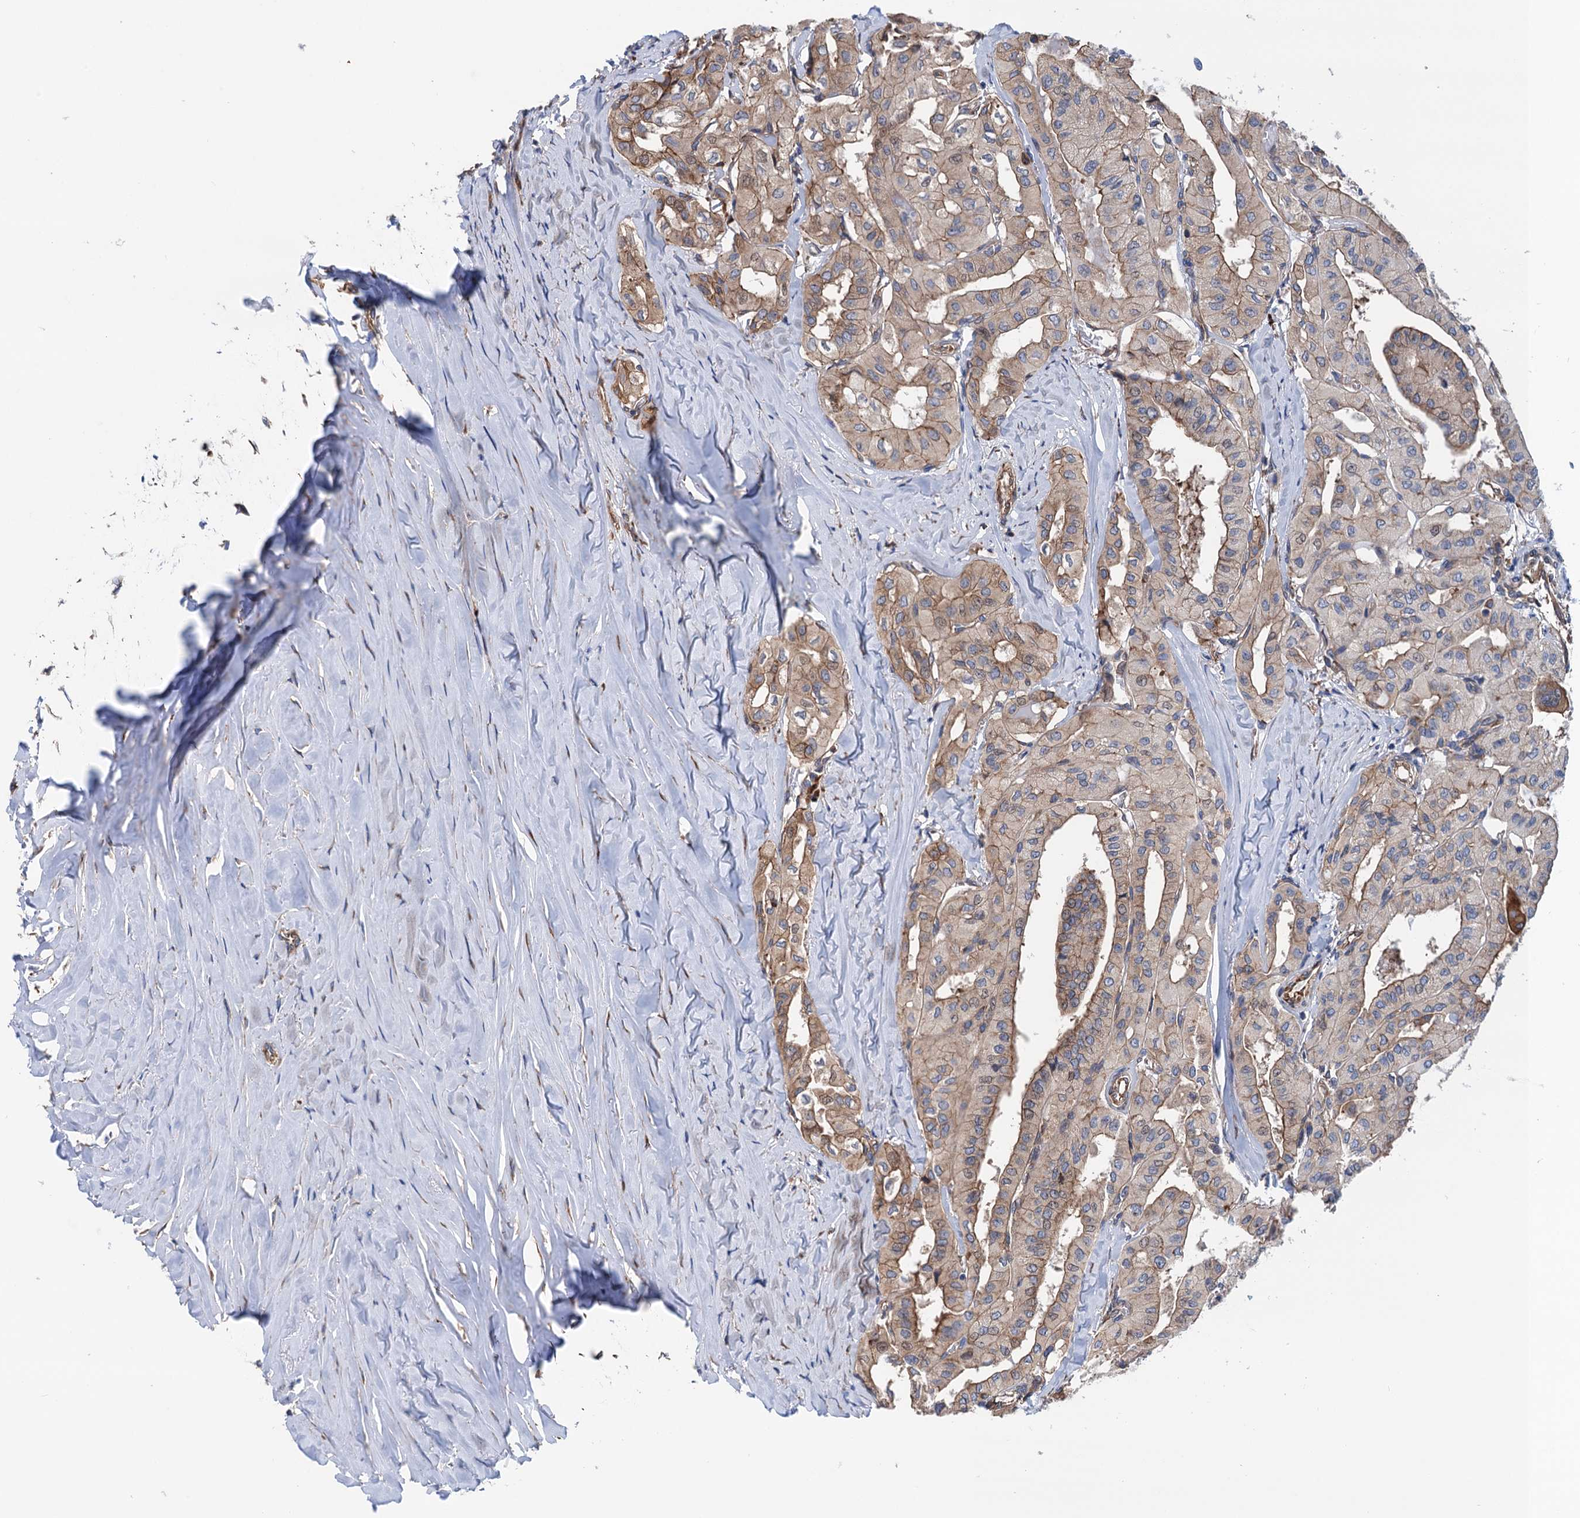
{"staining": {"intensity": "moderate", "quantity": ">75%", "location": "cytoplasmic/membranous"}, "tissue": "thyroid cancer", "cell_type": "Tumor cells", "image_type": "cancer", "snomed": [{"axis": "morphology", "description": "Papillary adenocarcinoma, NOS"}, {"axis": "topography", "description": "Thyroid gland"}], "caption": "An immunohistochemistry image of neoplastic tissue is shown. Protein staining in brown highlights moderate cytoplasmic/membranous positivity in thyroid cancer (papillary adenocarcinoma) within tumor cells.", "gene": "SLC12A7", "patient": {"sex": "female", "age": 59}}